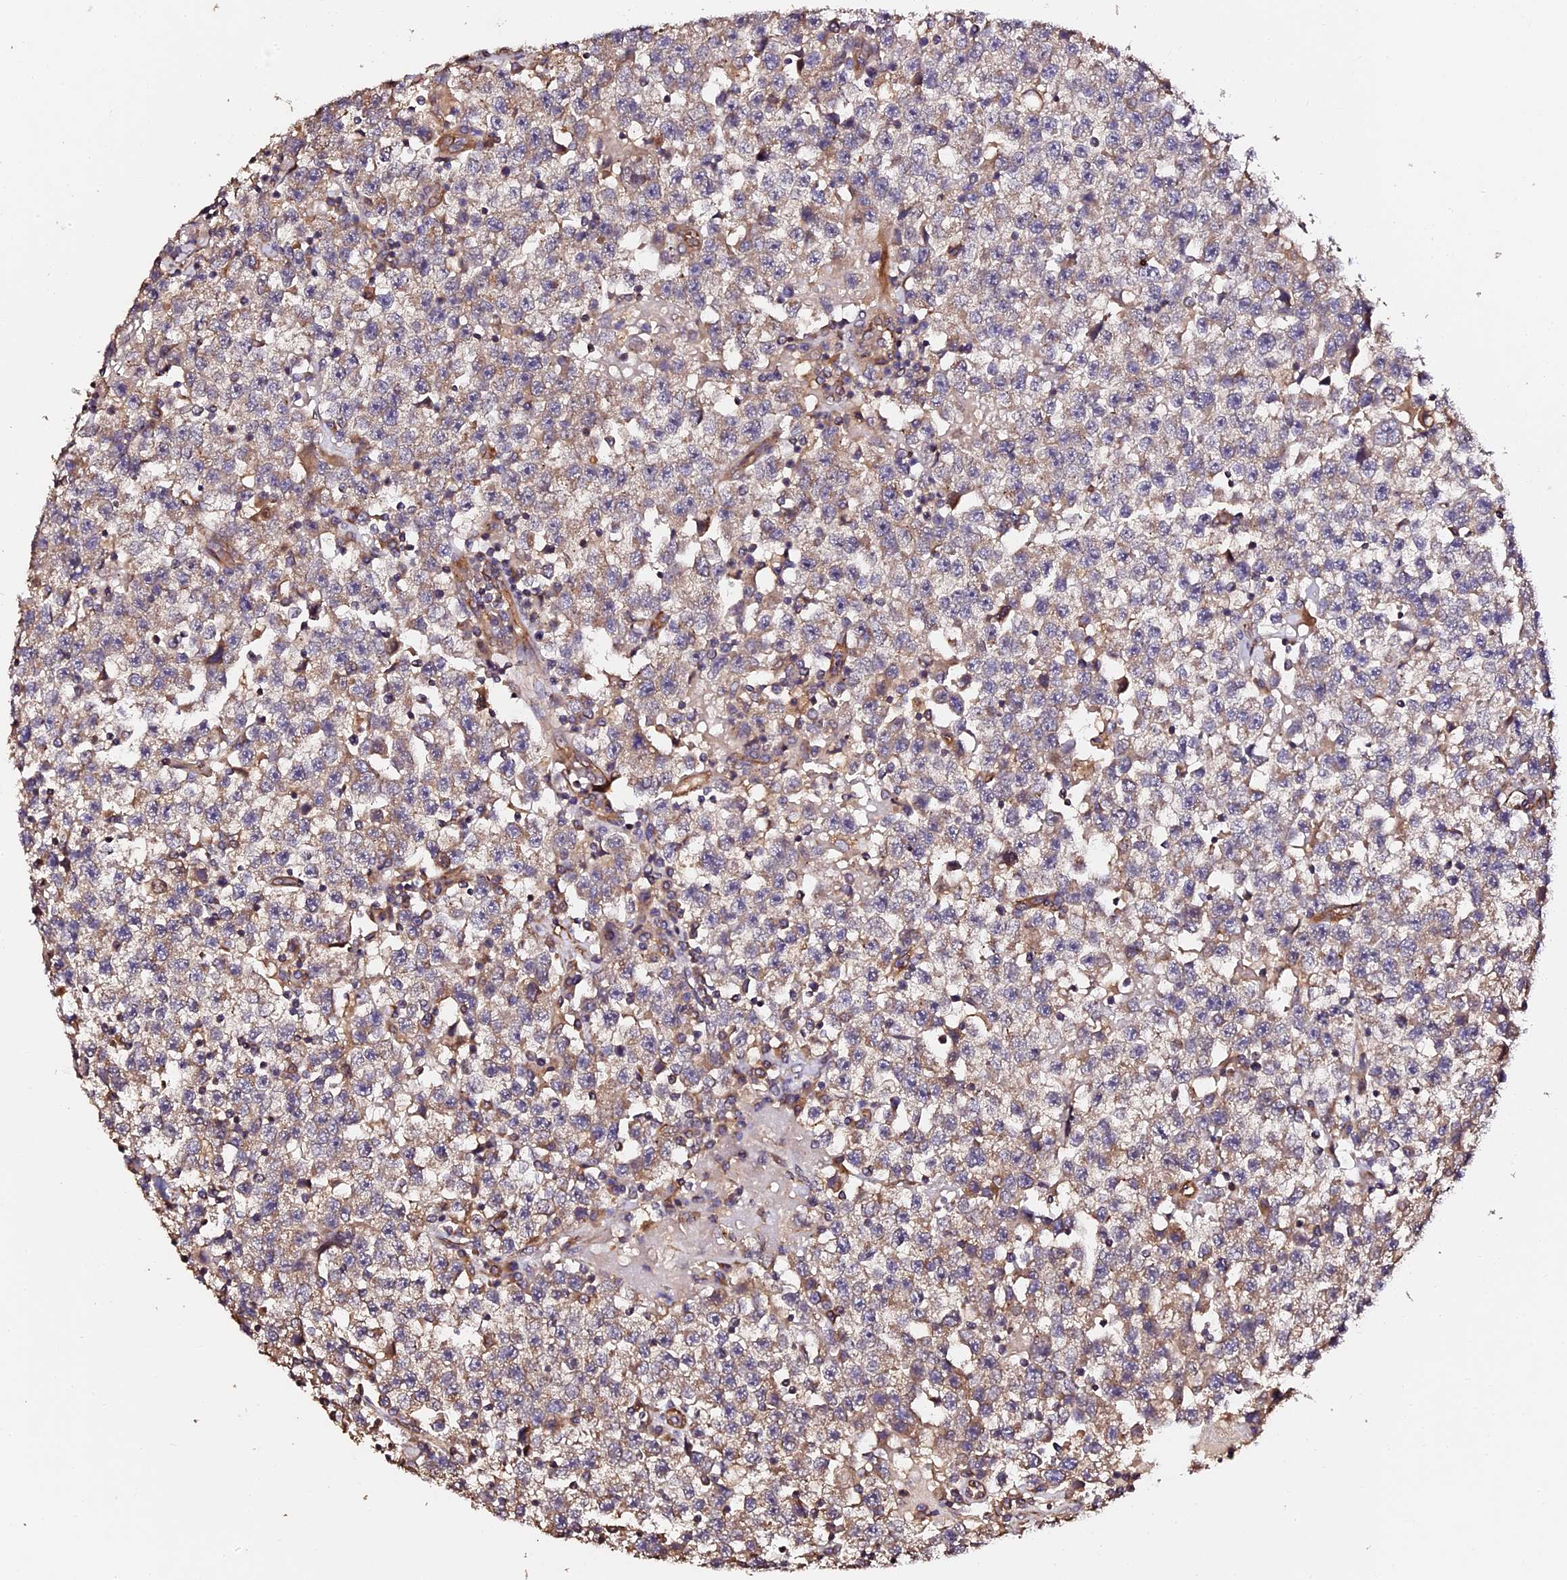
{"staining": {"intensity": "weak", "quantity": "25%-75%", "location": "cytoplasmic/membranous"}, "tissue": "testis cancer", "cell_type": "Tumor cells", "image_type": "cancer", "snomed": [{"axis": "morphology", "description": "Seminoma, NOS"}, {"axis": "topography", "description": "Testis"}], "caption": "A micrograph of human testis cancer stained for a protein reveals weak cytoplasmic/membranous brown staining in tumor cells.", "gene": "TDO2", "patient": {"sex": "male", "age": 22}}